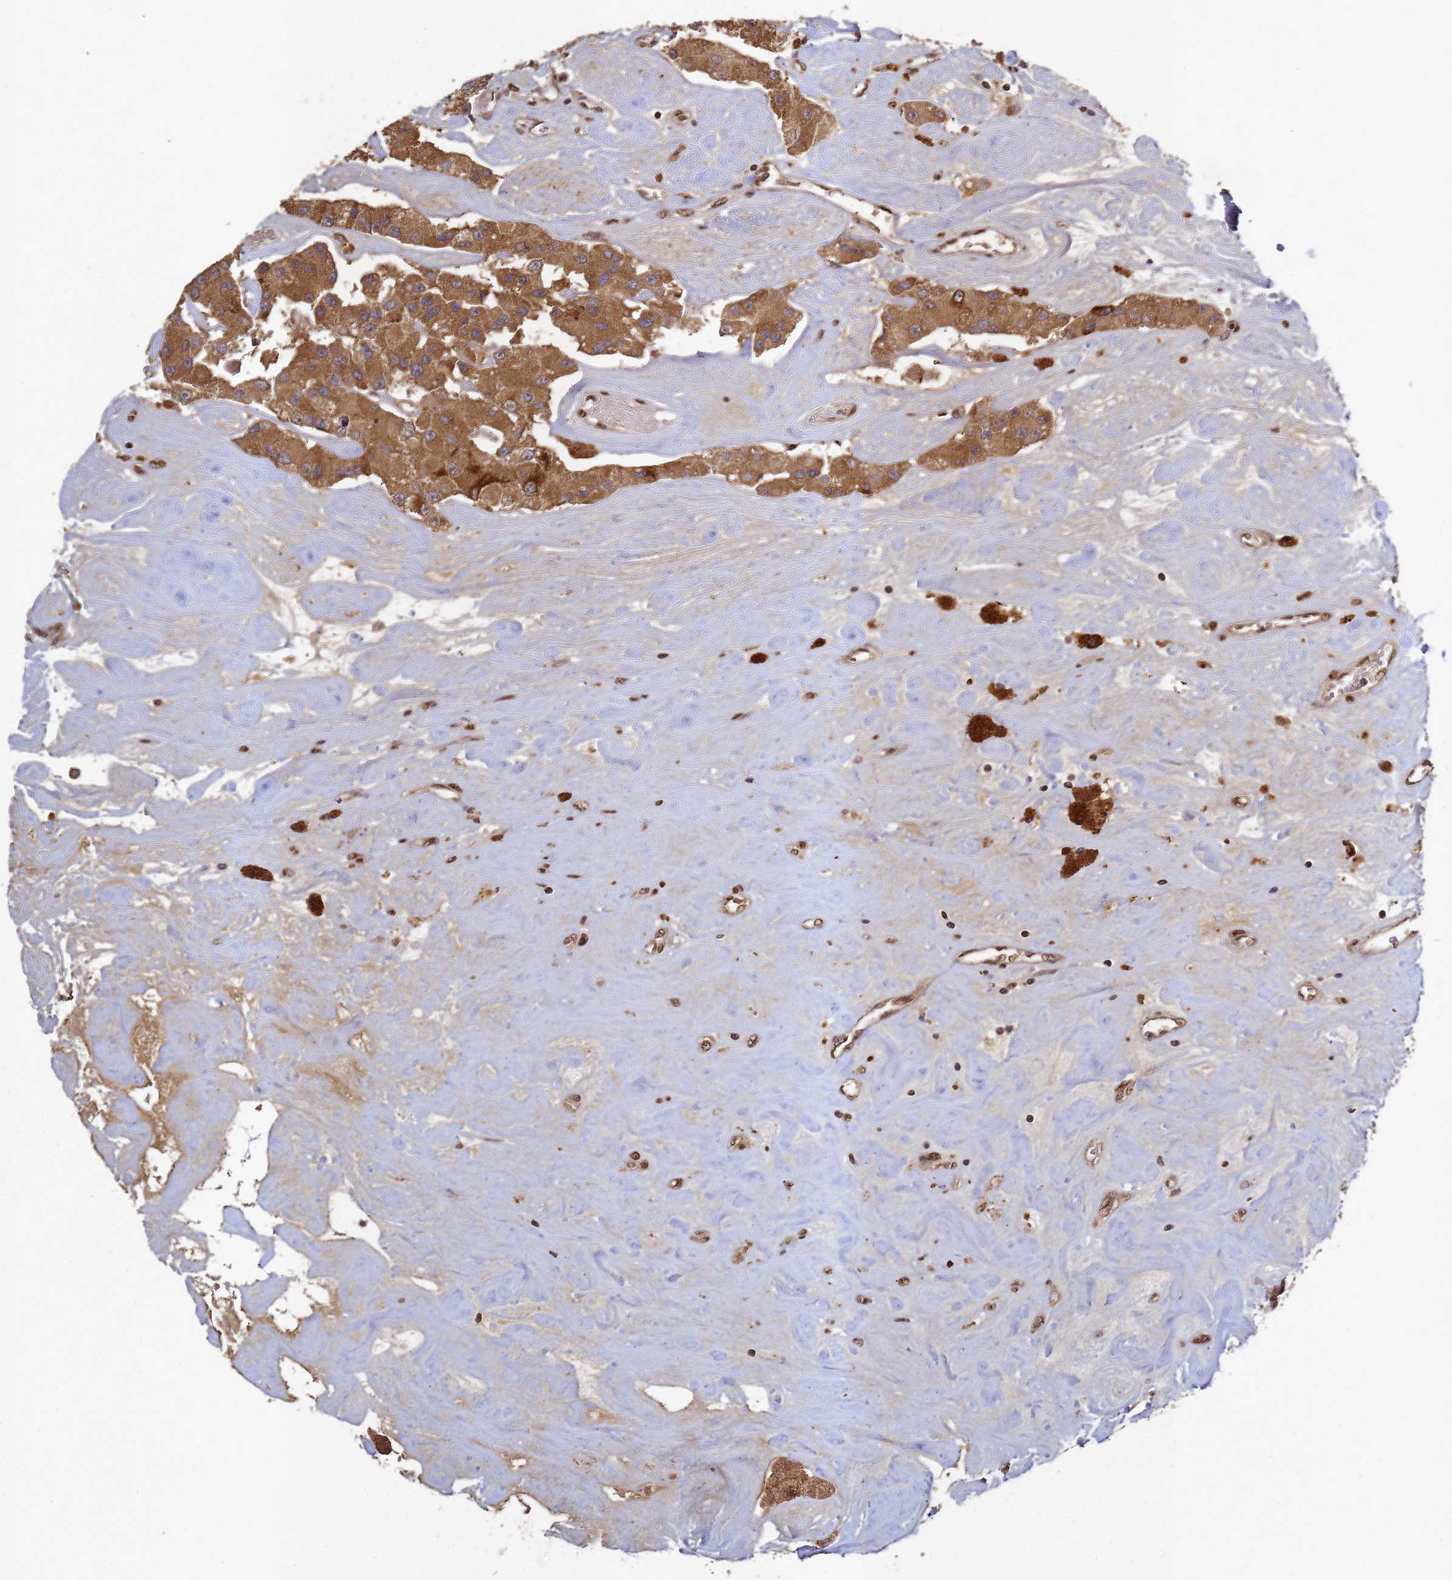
{"staining": {"intensity": "moderate", "quantity": ">75%", "location": "cytoplasmic/membranous"}, "tissue": "carcinoid", "cell_type": "Tumor cells", "image_type": "cancer", "snomed": [{"axis": "morphology", "description": "Carcinoid, malignant, NOS"}, {"axis": "topography", "description": "Pancreas"}], "caption": "This is an image of IHC staining of carcinoid, which shows moderate expression in the cytoplasmic/membranous of tumor cells.", "gene": "SECISBP2", "patient": {"sex": "male", "age": 41}}